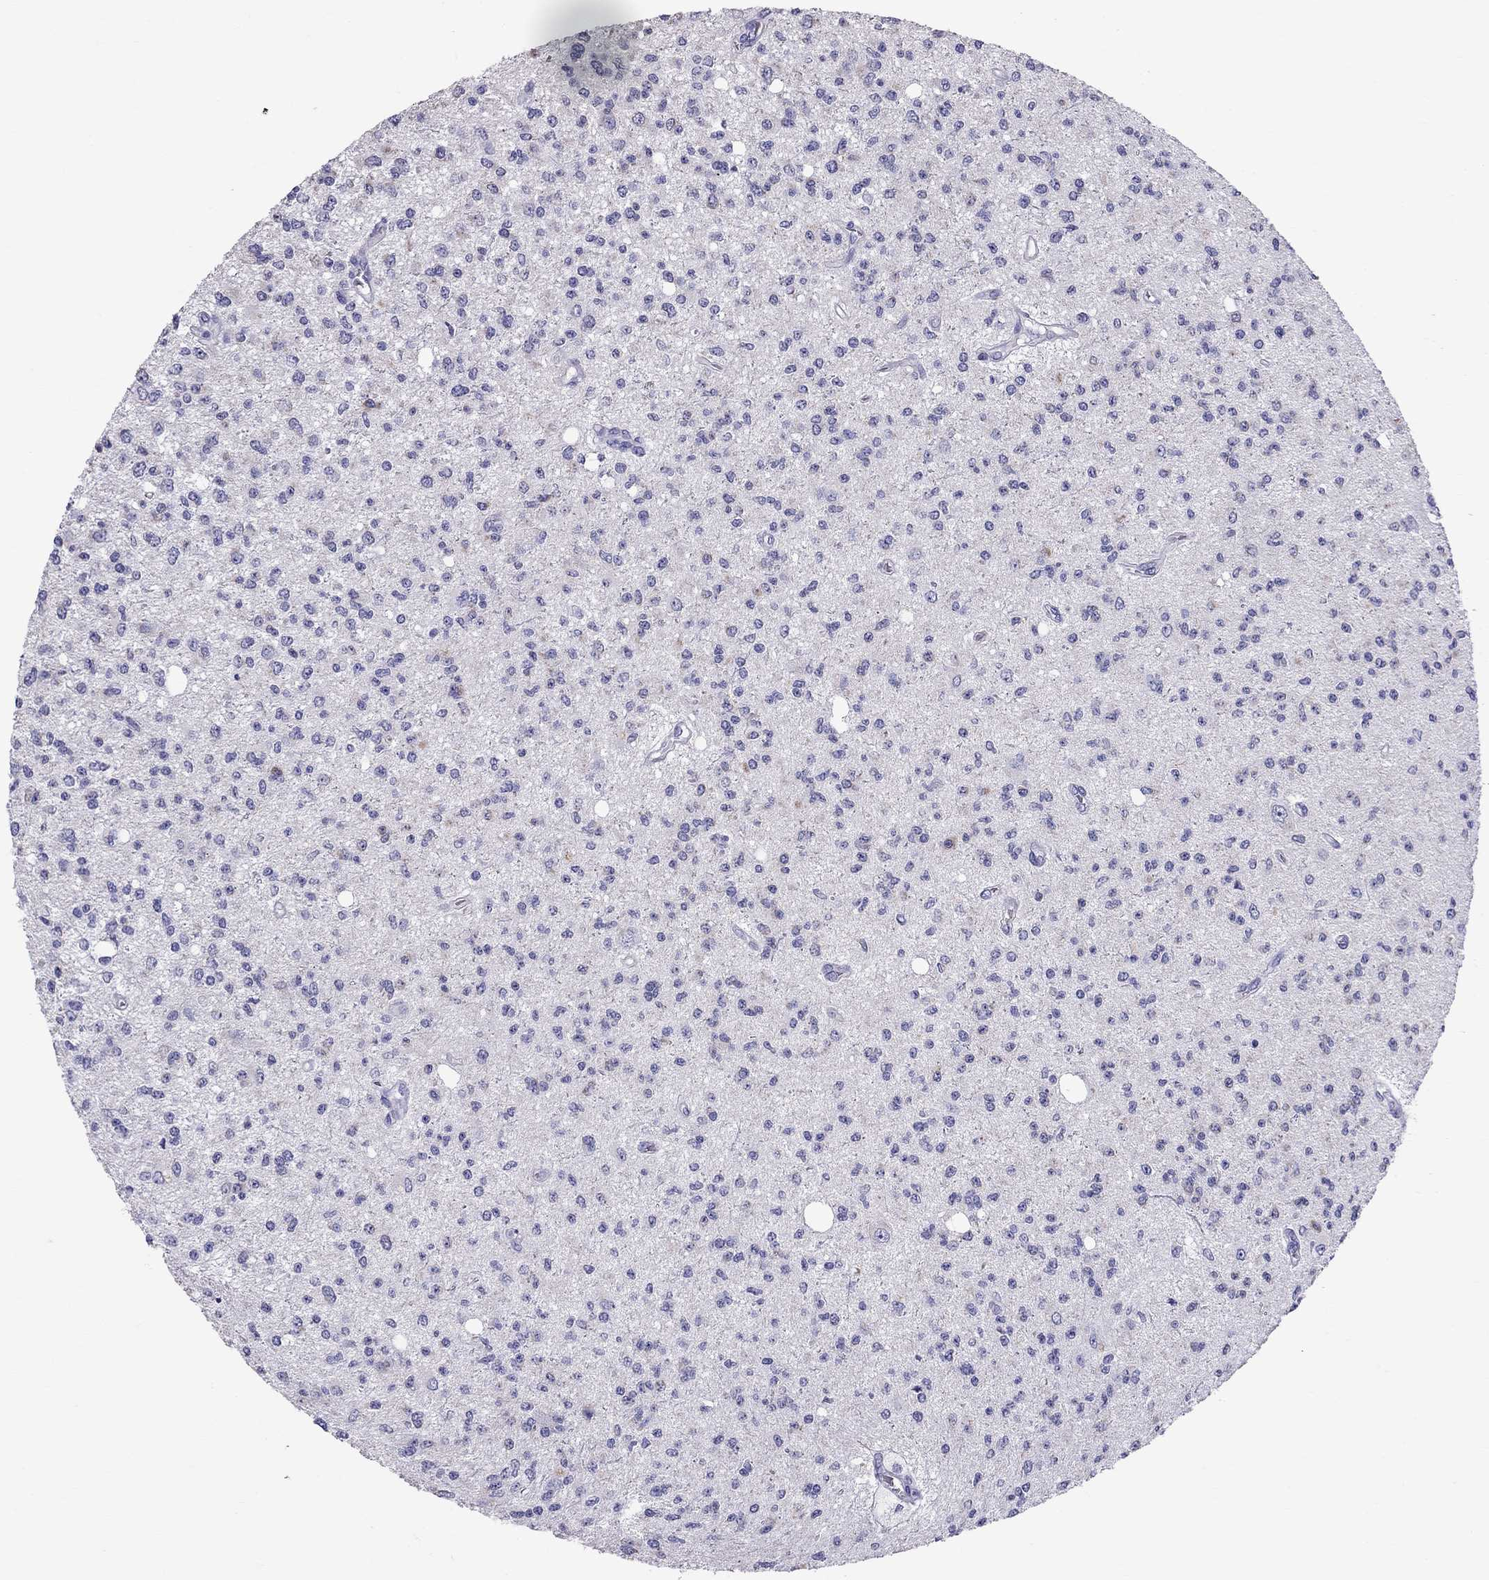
{"staining": {"intensity": "negative", "quantity": "none", "location": "none"}, "tissue": "glioma", "cell_type": "Tumor cells", "image_type": "cancer", "snomed": [{"axis": "morphology", "description": "Glioma, malignant, Low grade"}, {"axis": "topography", "description": "Brain"}], "caption": "Immunohistochemistry histopathology image of malignant glioma (low-grade) stained for a protein (brown), which reveals no expression in tumor cells. The staining was performed using DAB (3,3'-diaminobenzidine) to visualize the protein expression in brown, while the nuclei were stained in blue with hematoxylin (Magnification: 20x).", "gene": "TTLL13", "patient": {"sex": "male", "age": 67}}